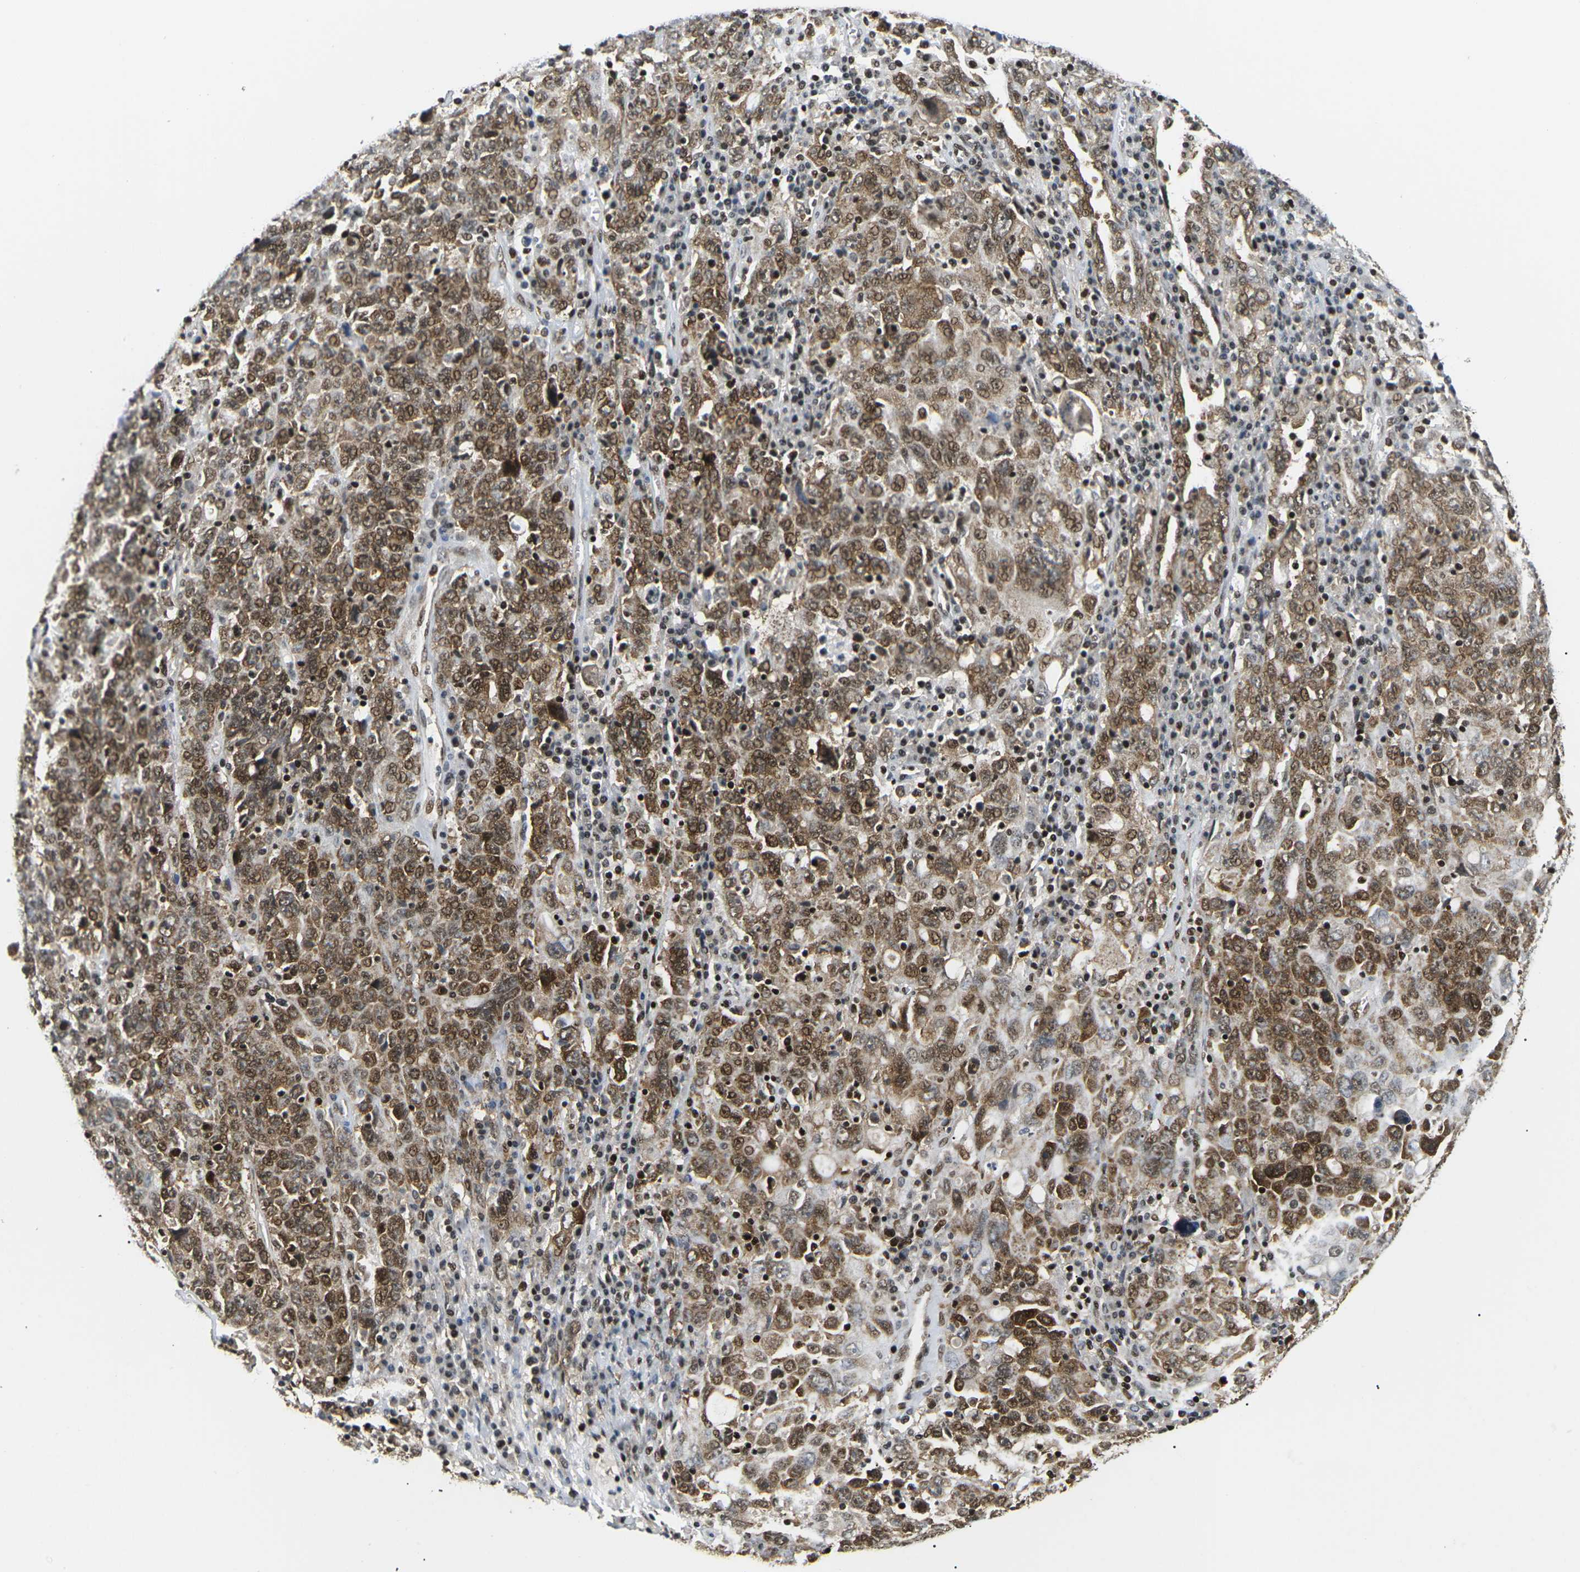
{"staining": {"intensity": "moderate", "quantity": ">75%", "location": "cytoplasmic/membranous,nuclear"}, "tissue": "ovarian cancer", "cell_type": "Tumor cells", "image_type": "cancer", "snomed": [{"axis": "morphology", "description": "Carcinoma, endometroid"}, {"axis": "topography", "description": "Ovary"}], "caption": "Moderate cytoplasmic/membranous and nuclear staining is appreciated in about >75% of tumor cells in ovarian cancer.", "gene": "CELF1", "patient": {"sex": "female", "age": 62}}